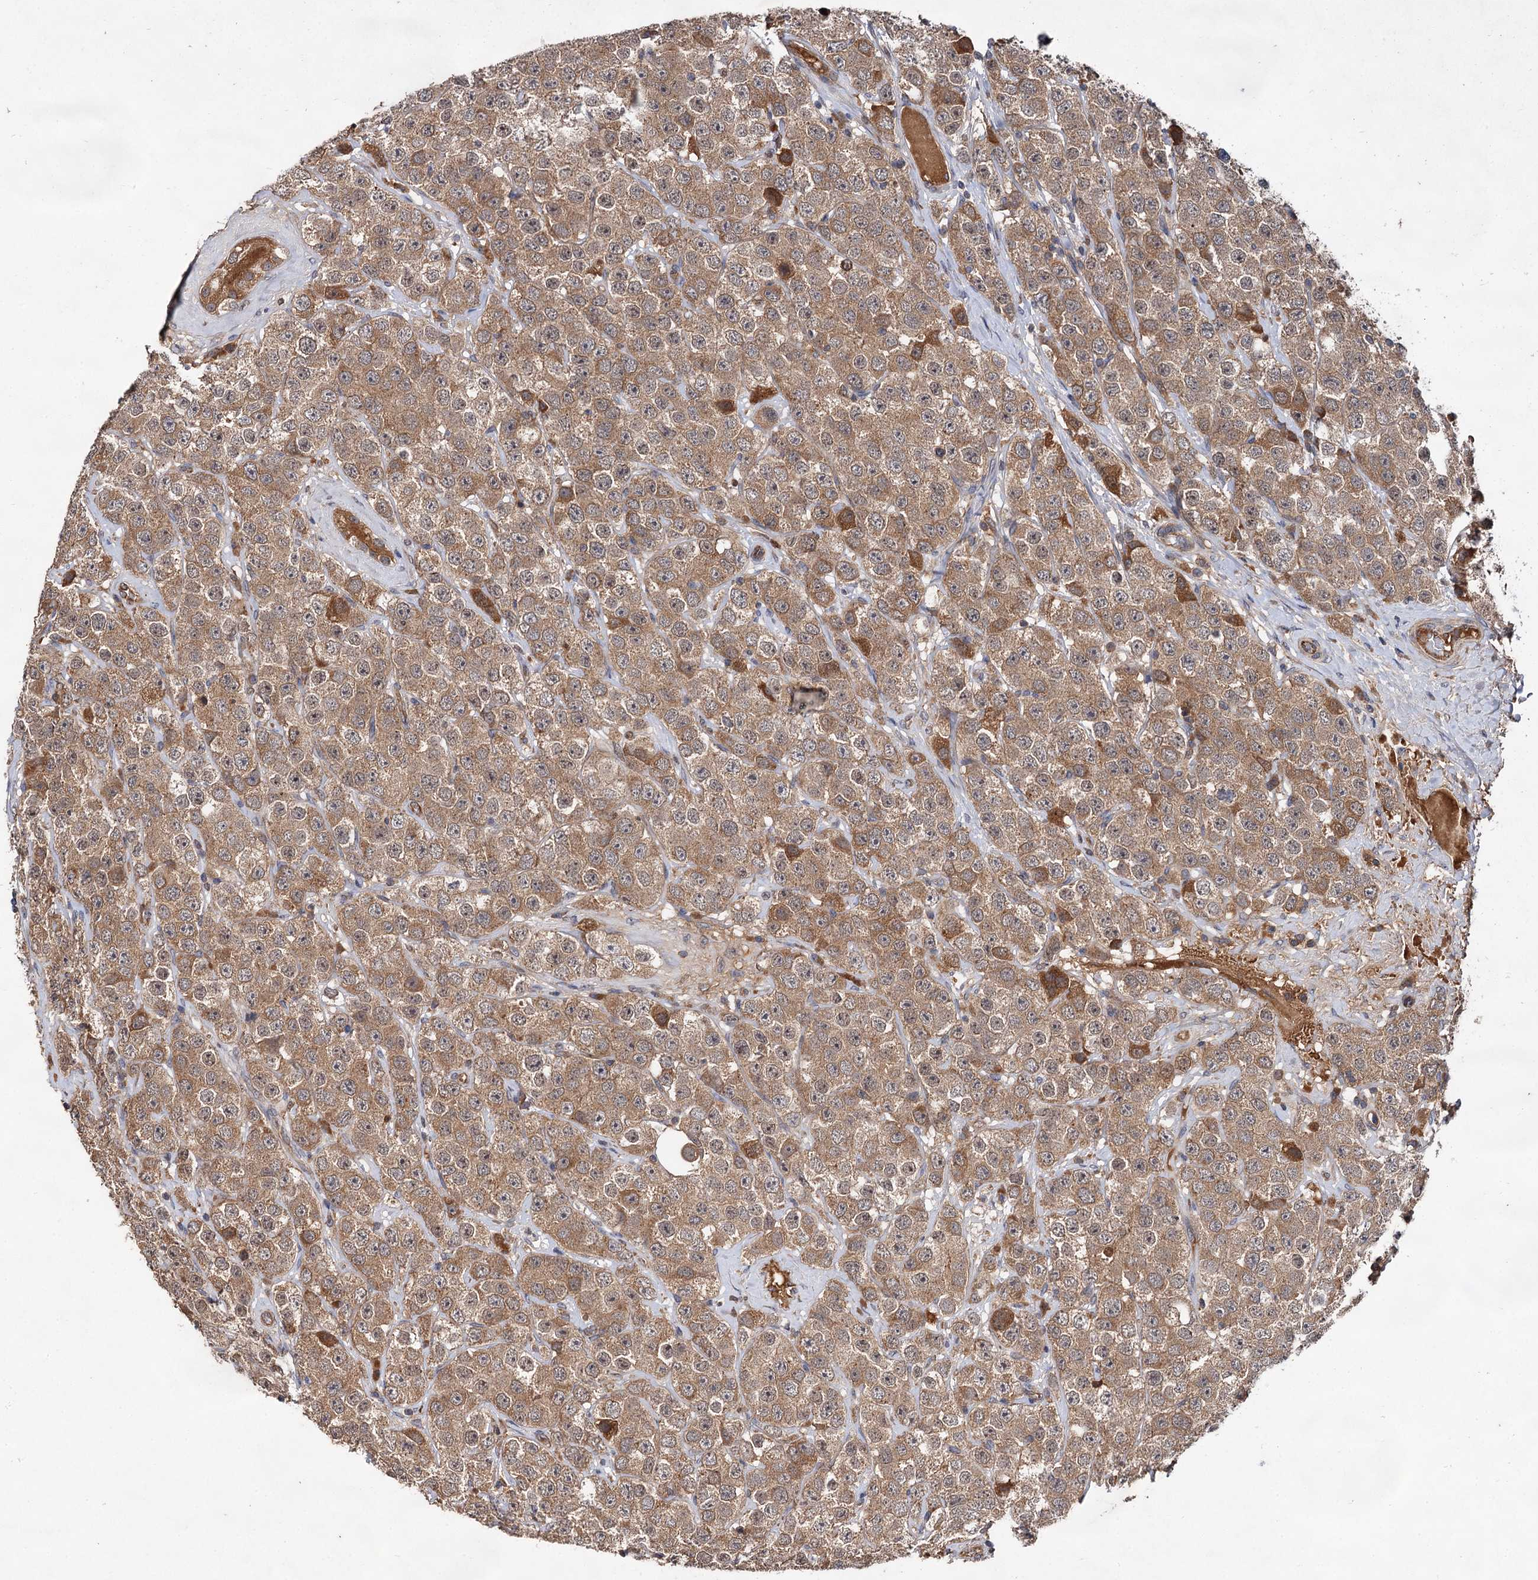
{"staining": {"intensity": "moderate", "quantity": ">75%", "location": "cytoplasmic/membranous"}, "tissue": "testis cancer", "cell_type": "Tumor cells", "image_type": "cancer", "snomed": [{"axis": "morphology", "description": "Seminoma, NOS"}, {"axis": "topography", "description": "Testis"}], "caption": "An image of seminoma (testis) stained for a protein reveals moderate cytoplasmic/membranous brown staining in tumor cells. The staining was performed using DAB (3,3'-diaminobenzidine), with brown indicating positive protein expression. Nuclei are stained blue with hematoxylin.", "gene": "TEX9", "patient": {"sex": "male", "age": 28}}